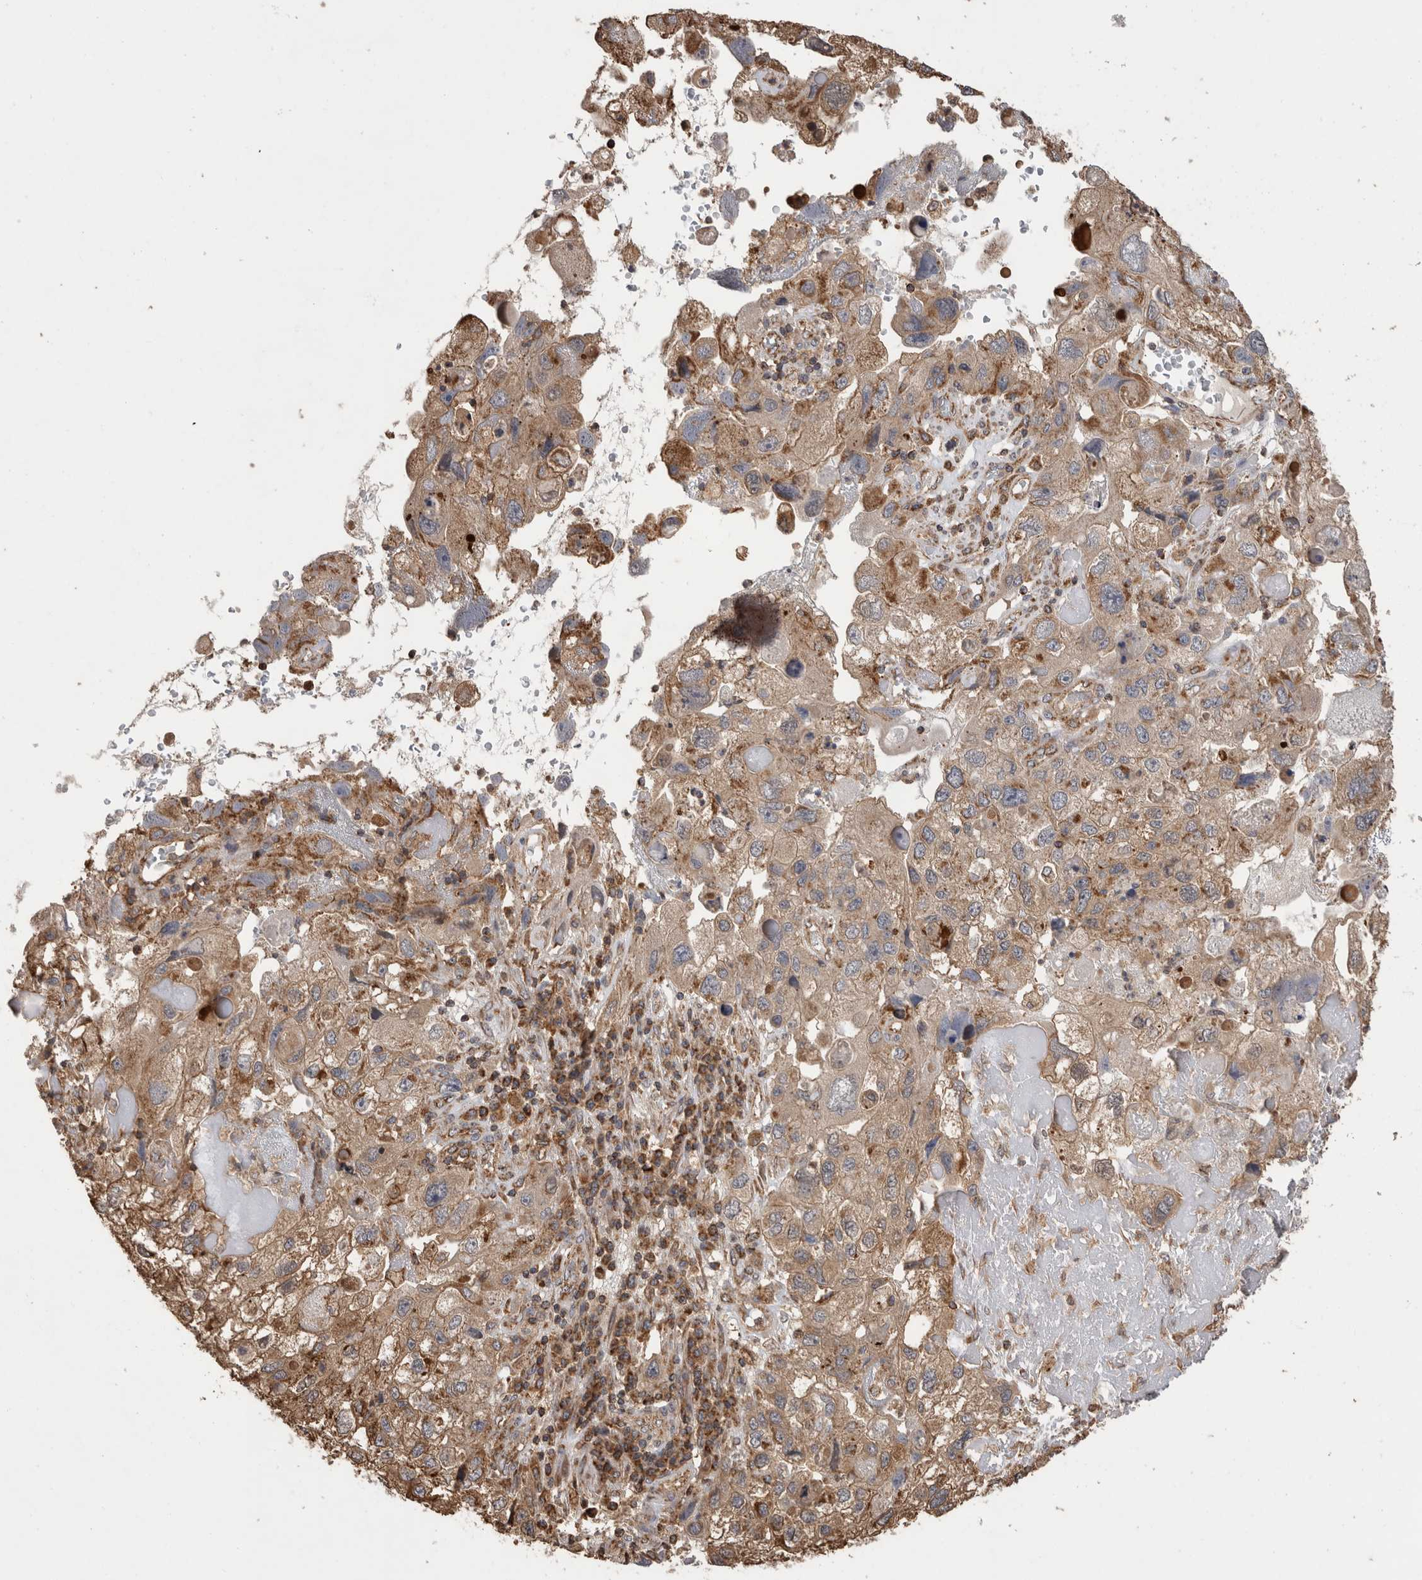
{"staining": {"intensity": "moderate", "quantity": ">75%", "location": "cytoplasmic/membranous"}, "tissue": "endometrial cancer", "cell_type": "Tumor cells", "image_type": "cancer", "snomed": [{"axis": "morphology", "description": "Adenocarcinoma, NOS"}, {"axis": "topography", "description": "Endometrium"}], "caption": "Protein staining by immunohistochemistry (IHC) reveals moderate cytoplasmic/membranous positivity in approximately >75% of tumor cells in endometrial adenocarcinoma.", "gene": "IMMP2L", "patient": {"sex": "female", "age": 49}}